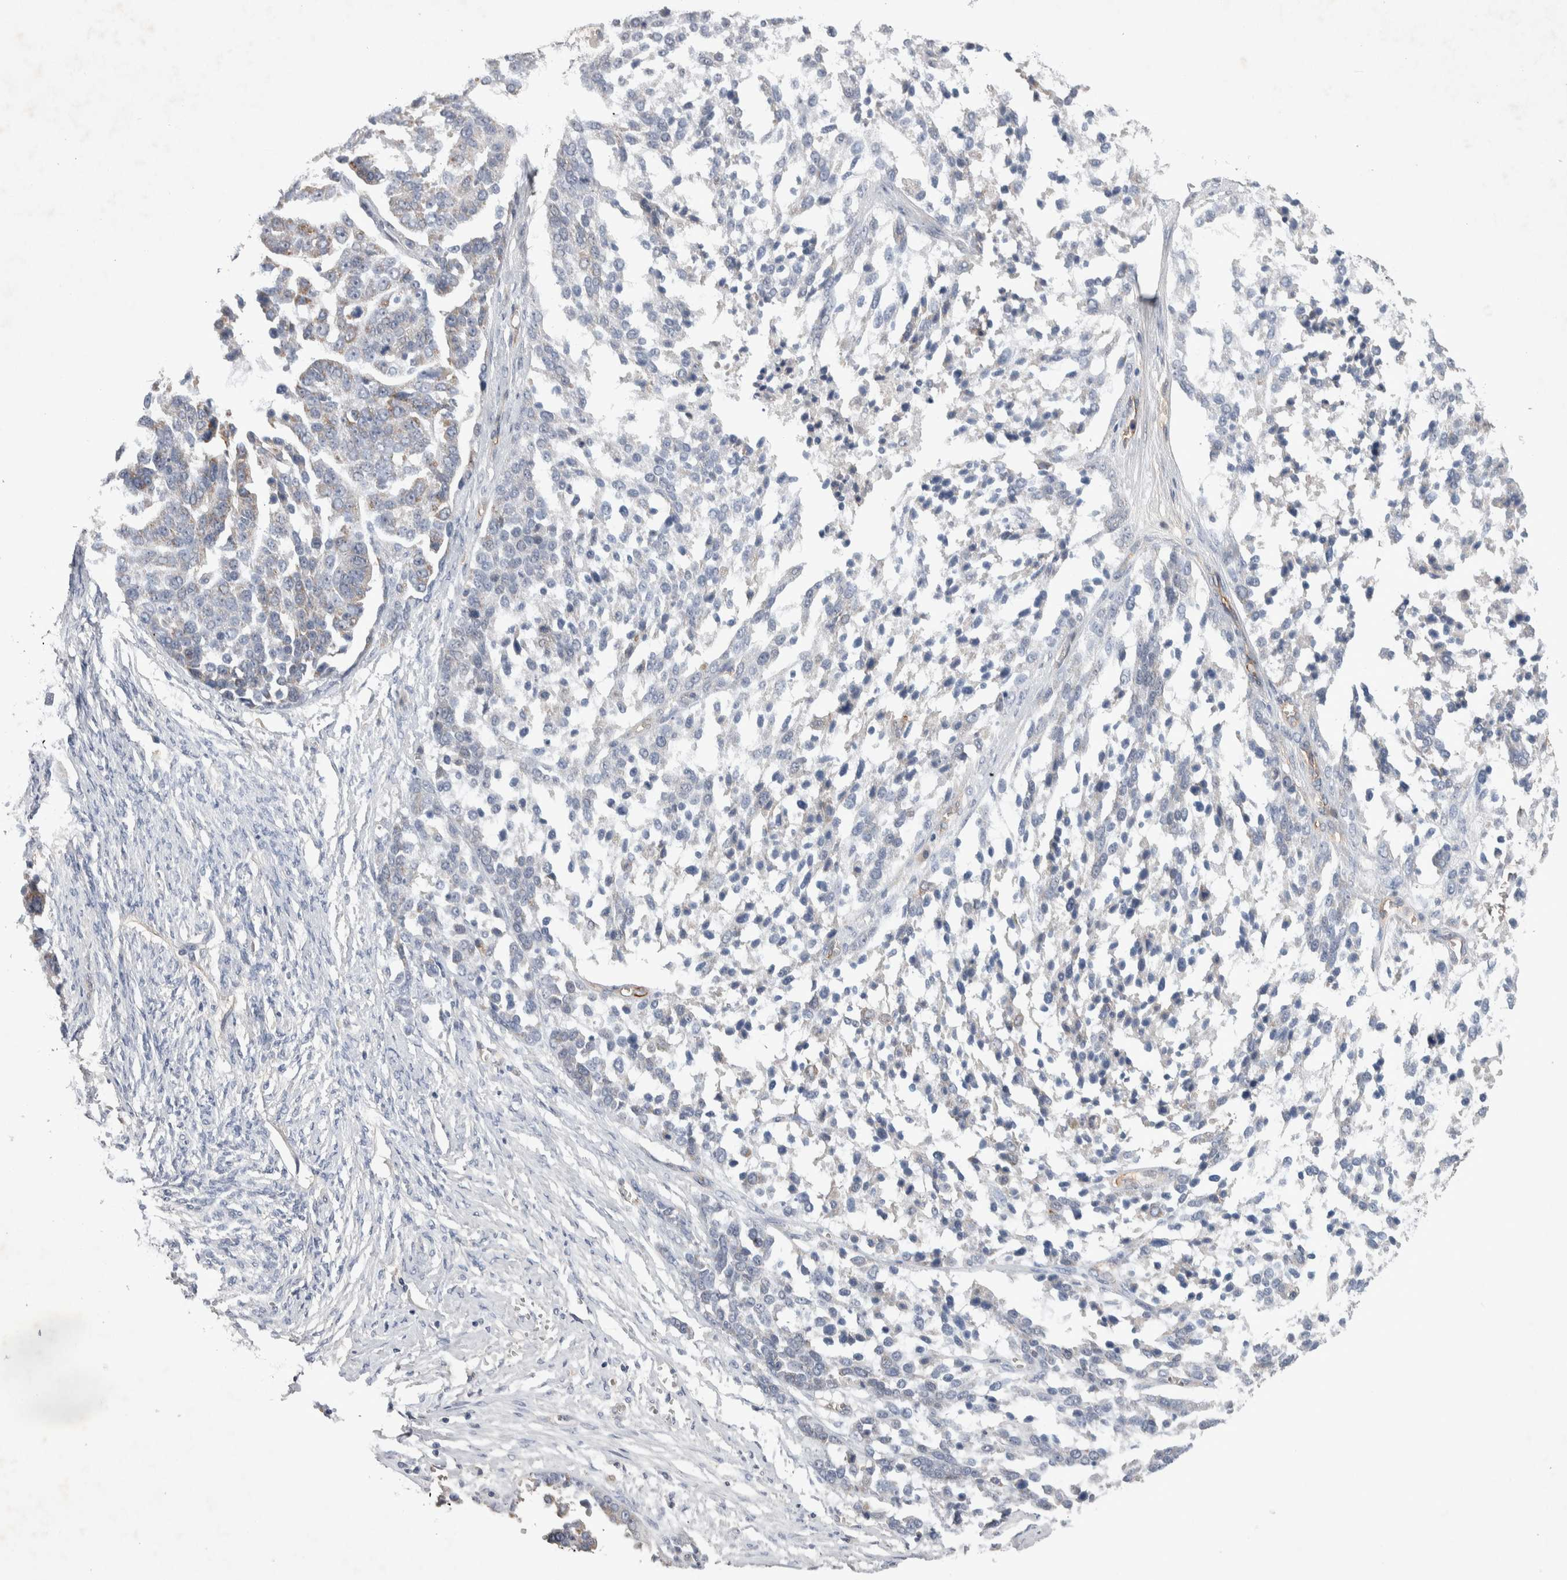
{"staining": {"intensity": "weak", "quantity": "<25%", "location": "cytoplasmic/membranous"}, "tissue": "ovarian cancer", "cell_type": "Tumor cells", "image_type": "cancer", "snomed": [{"axis": "morphology", "description": "Cystadenocarcinoma, serous, NOS"}, {"axis": "topography", "description": "Ovary"}], "caption": "An IHC micrograph of ovarian cancer is shown. There is no staining in tumor cells of ovarian cancer. (IHC, brightfield microscopy, high magnification).", "gene": "CEP131", "patient": {"sex": "female", "age": 44}}